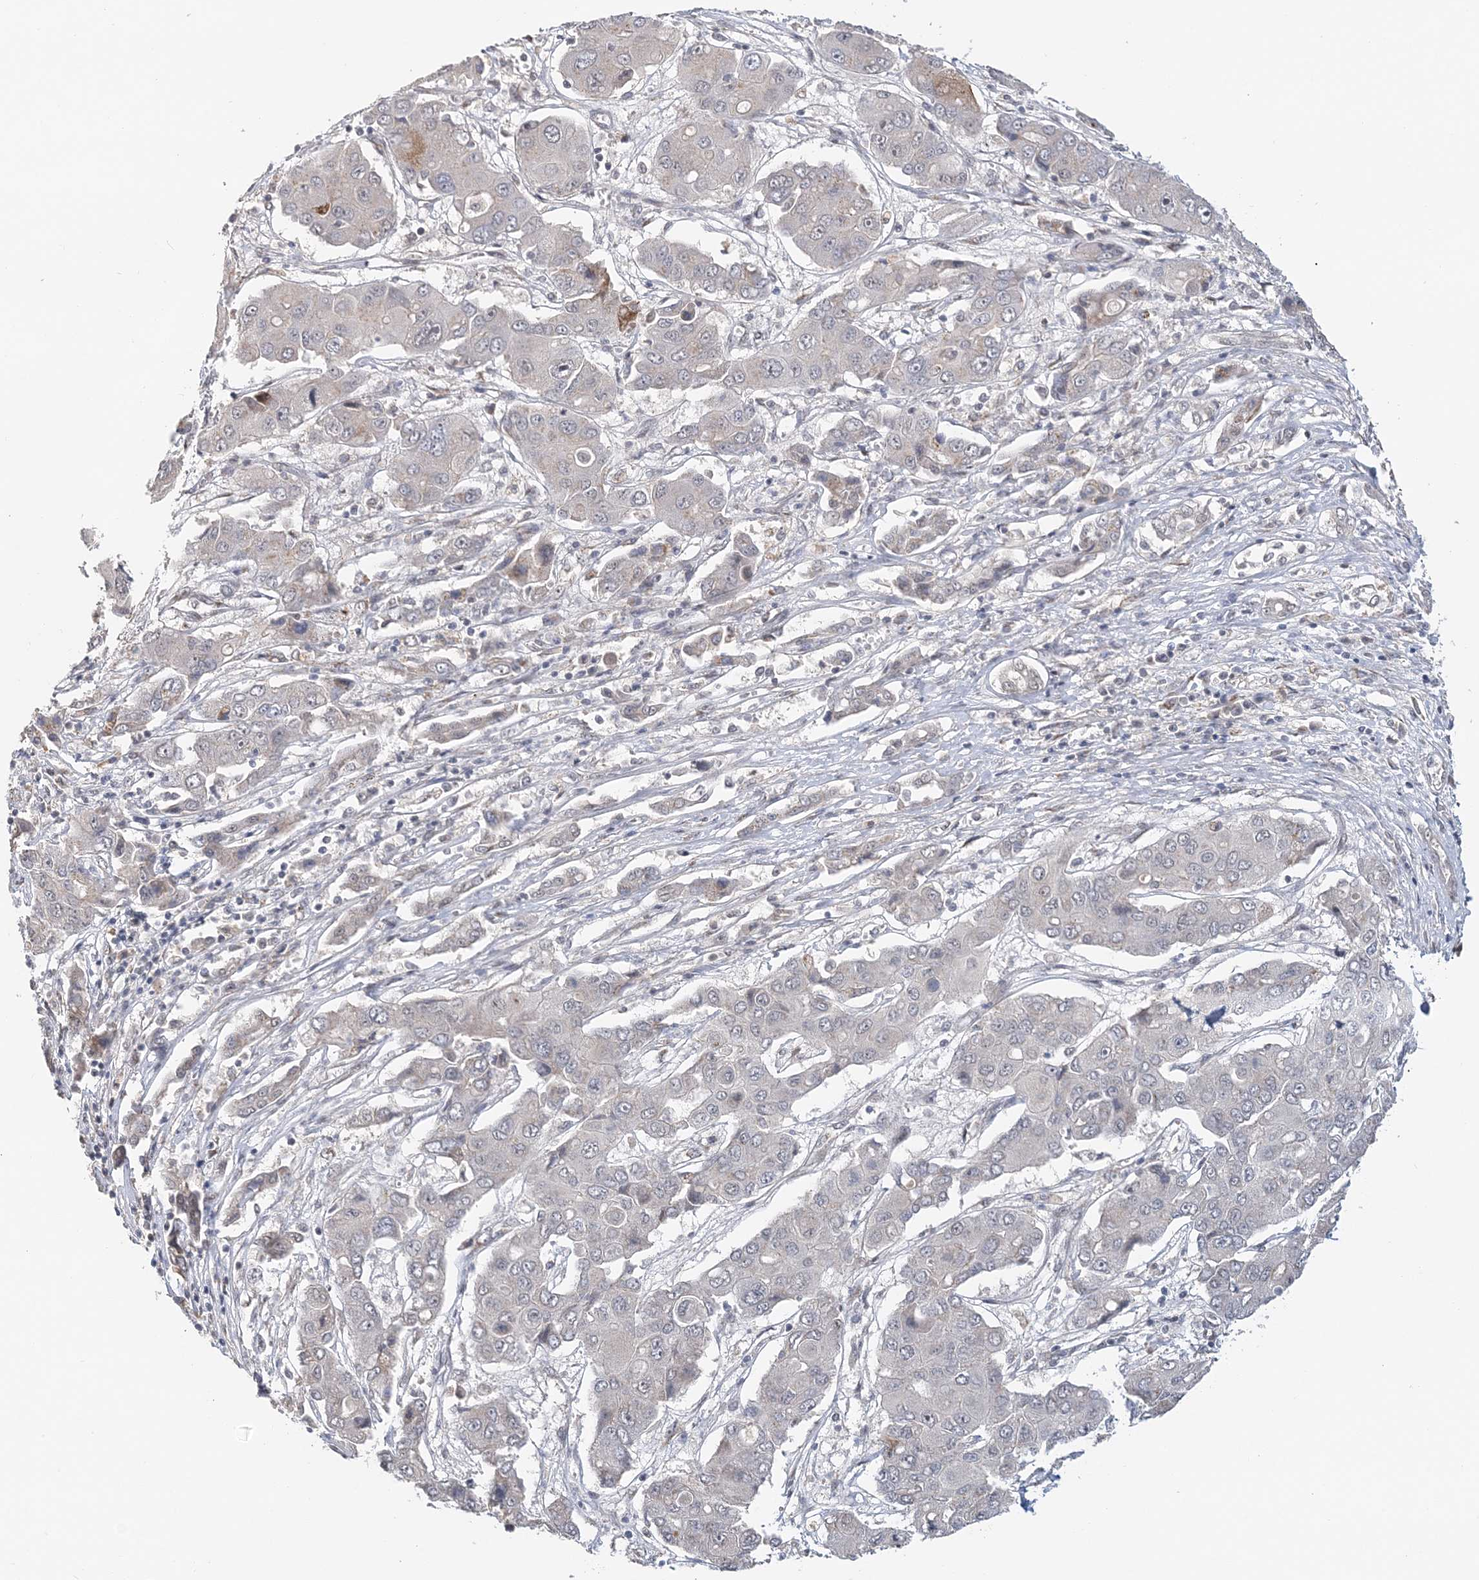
{"staining": {"intensity": "negative", "quantity": "none", "location": "none"}, "tissue": "liver cancer", "cell_type": "Tumor cells", "image_type": "cancer", "snomed": [{"axis": "morphology", "description": "Cholangiocarcinoma"}, {"axis": "topography", "description": "Liver"}], "caption": "Histopathology image shows no protein staining in tumor cells of liver cancer (cholangiocarcinoma) tissue.", "gene": "TSHZ2", "patient": {"sex": "male", "age": 67}}